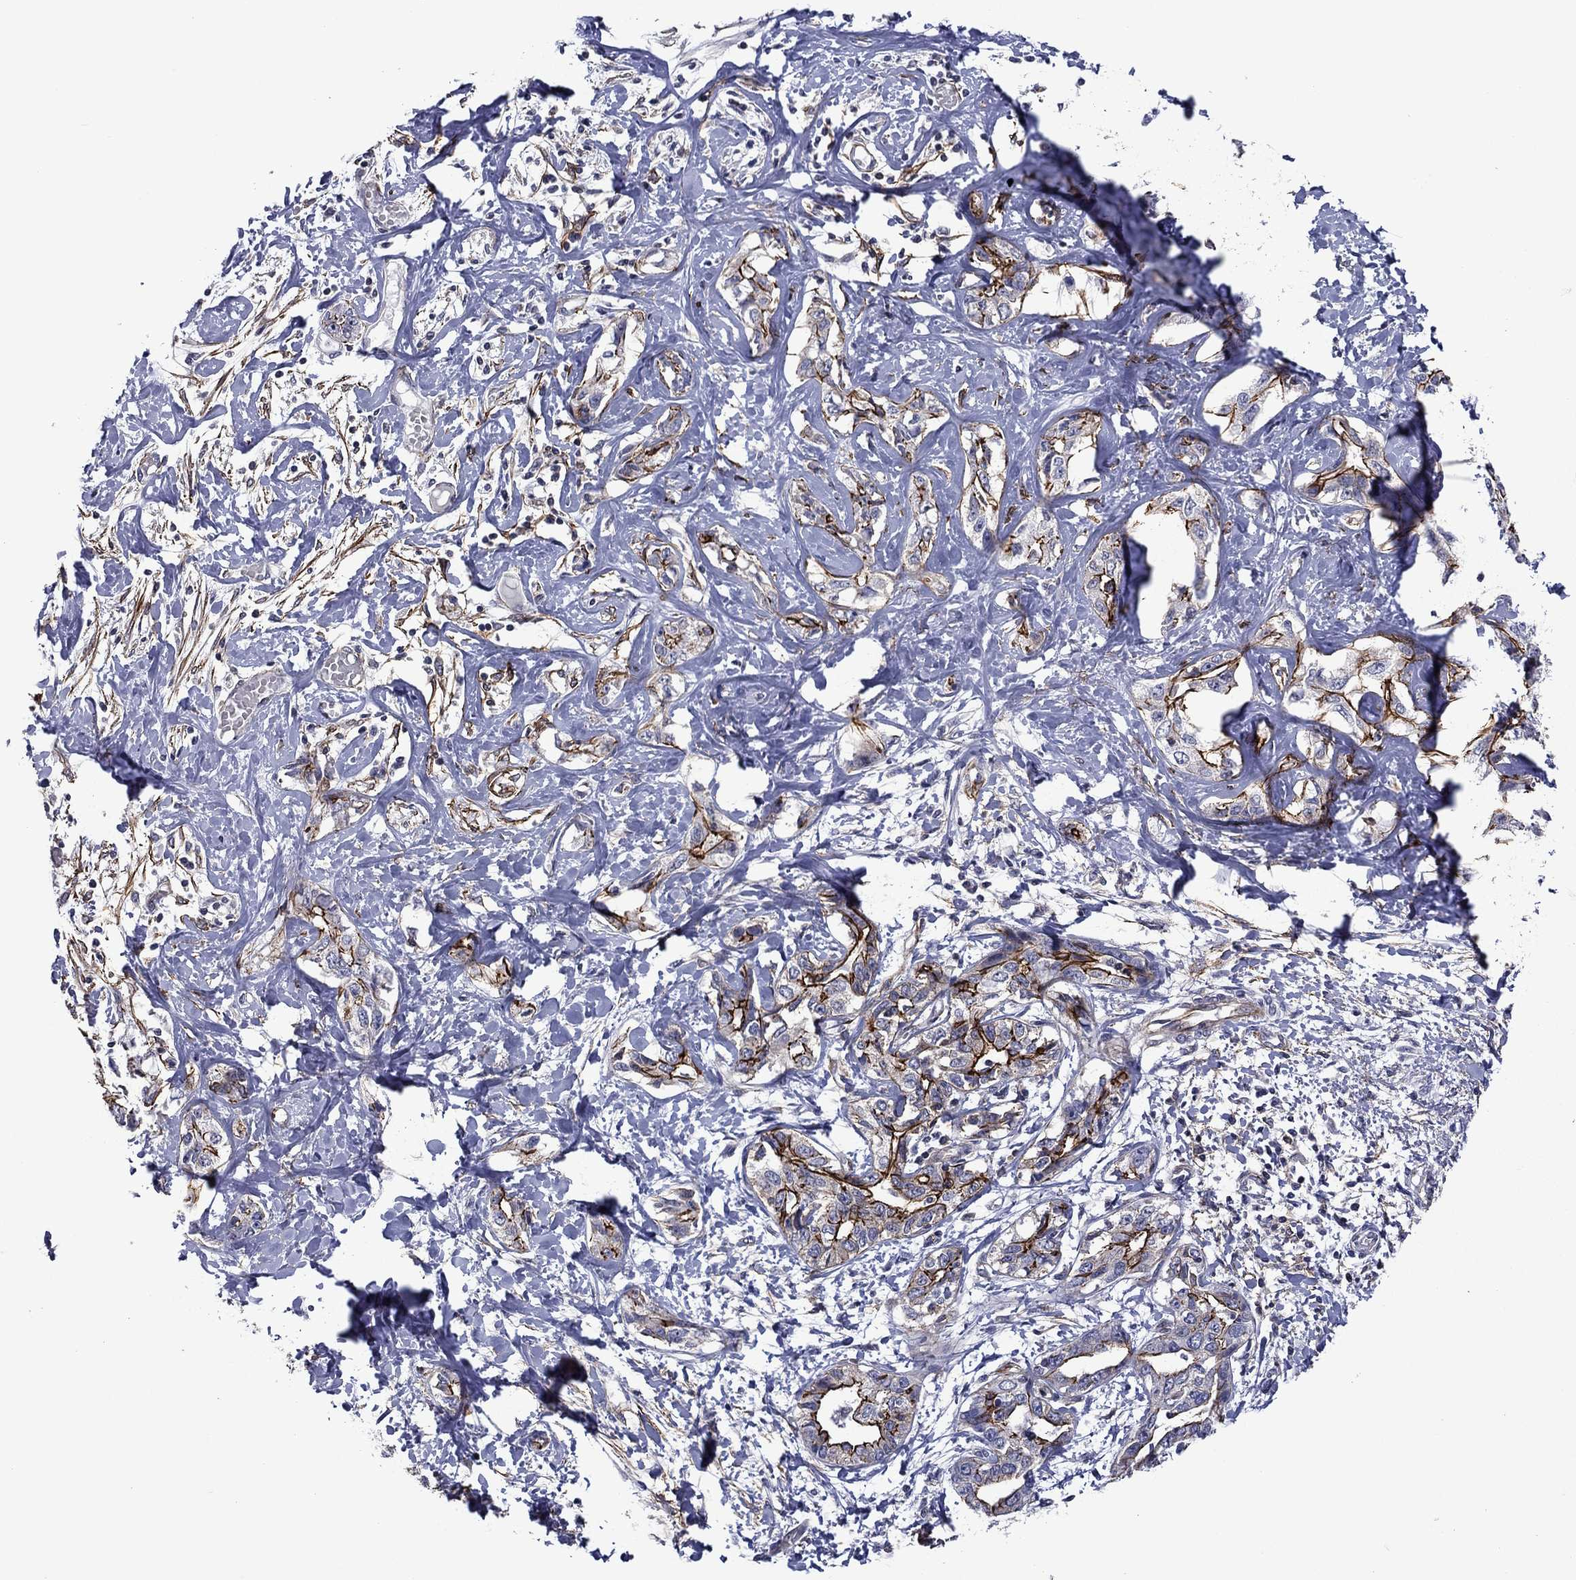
{"staining": {"intensity": "strong", "quantity": "25%-75%", "location": "cytoplasmic/membranous"}, "tissue": "liver cancer", "cell_type": "Tumor cells", "image_type": "cancer", "snomed": [{"axis": "morphology", "description": "Cholangiocarcinoma"}, {"axis": "topography", "description": "Liver"}], "caption": "Strong cytoplasmic/membranous protein staining is present in approximately 25%-75% of tumor cells in cholangiocarcinoma (liver).", "gene": "LMO7", "patient": {"sex": "male", "age": 59}}